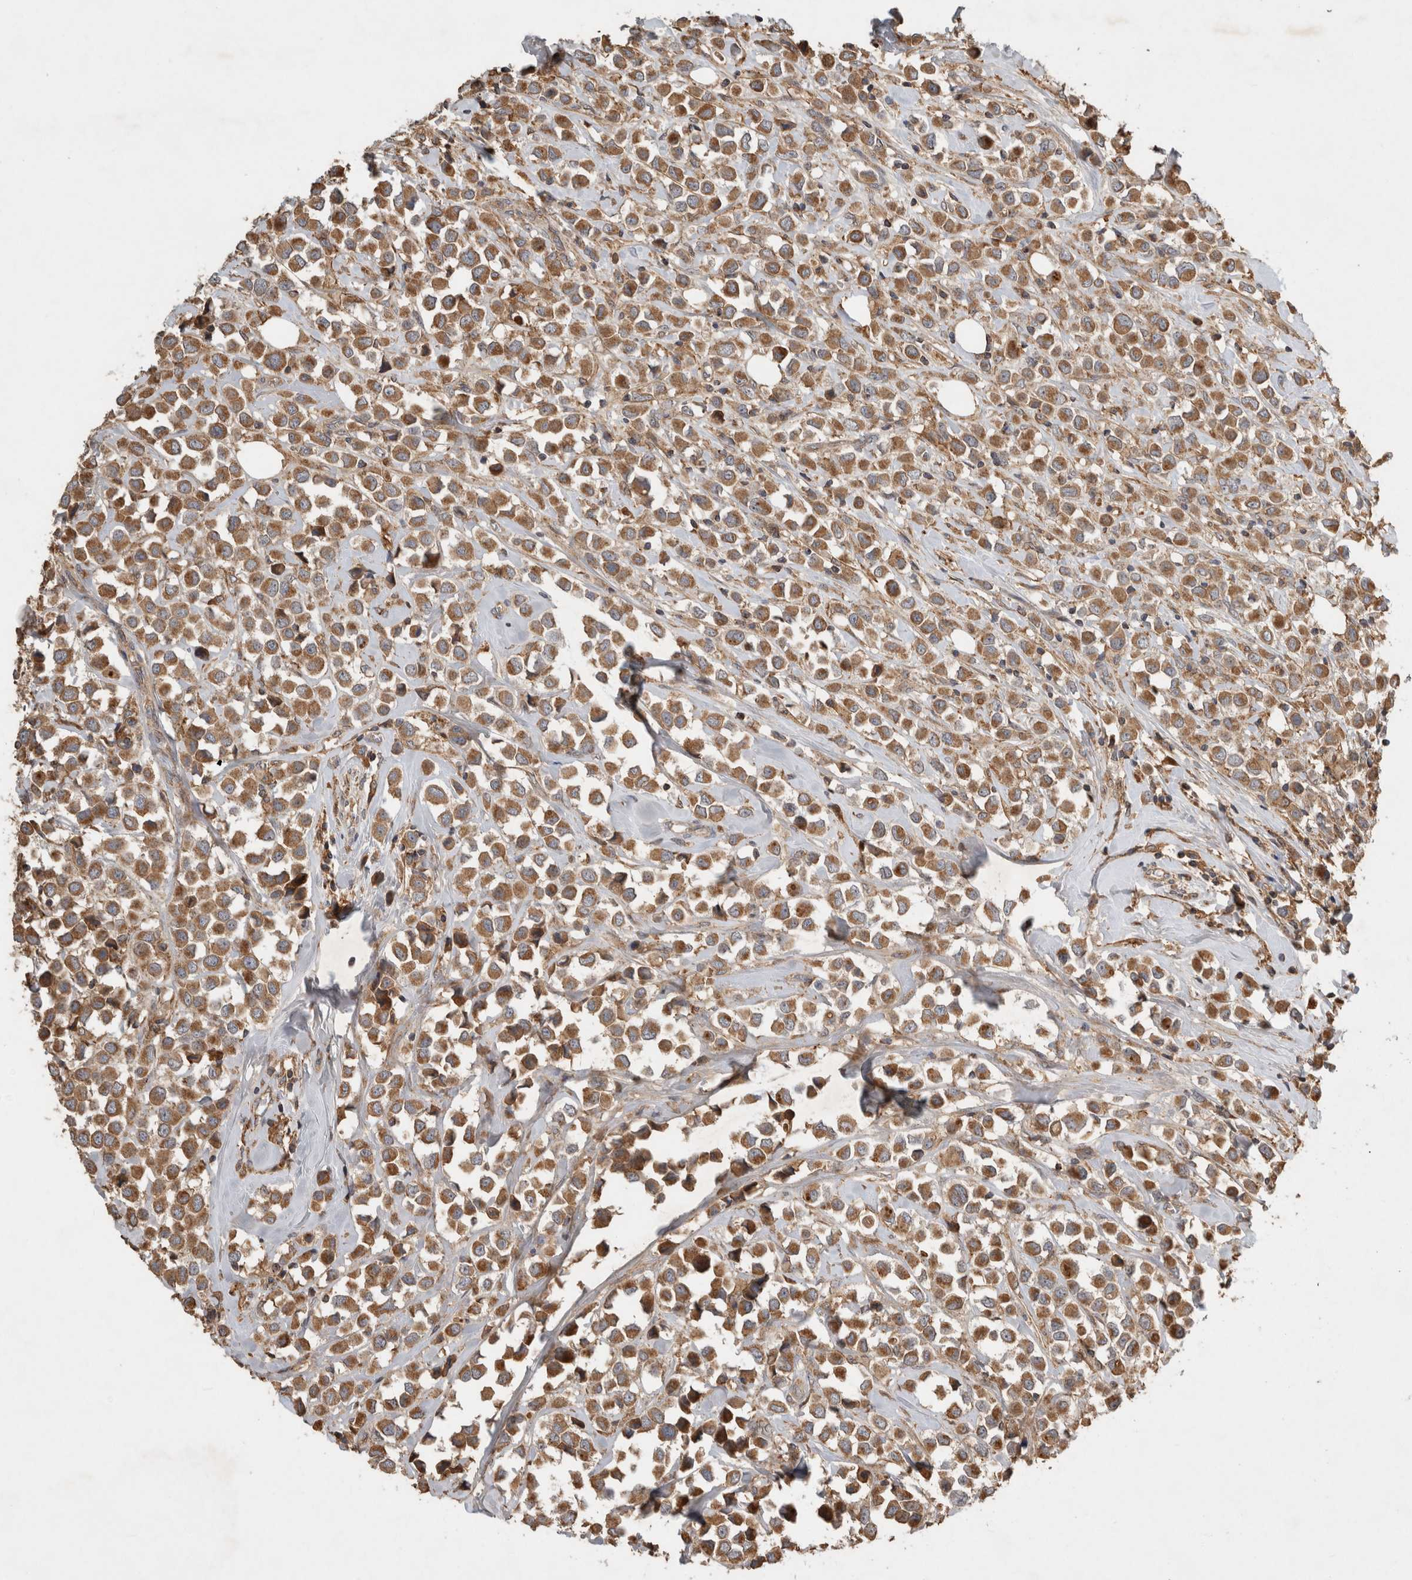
{"staining": {"intensity": "moderate", "quantity": ">75%", "location": "cytoplasmic/membranous"}, "tissue": "breast cancer", "cell_type": "Tumor cells", "image_type": "cancer", "snomed": [{"axis": "morphology", "description": "Duct carcinoma"}, {"axis": "topography", "description": "Breast"}], "caption": "Immunohistochemical staining of human breast cancer (intraductal carcinoma) displays medium levels of moderate cytoplasmic/membranous protein expression in approximately >75% of tumor cells.", "gene": "SERAC1", "patient": {"sex": "female", "age": 61}}